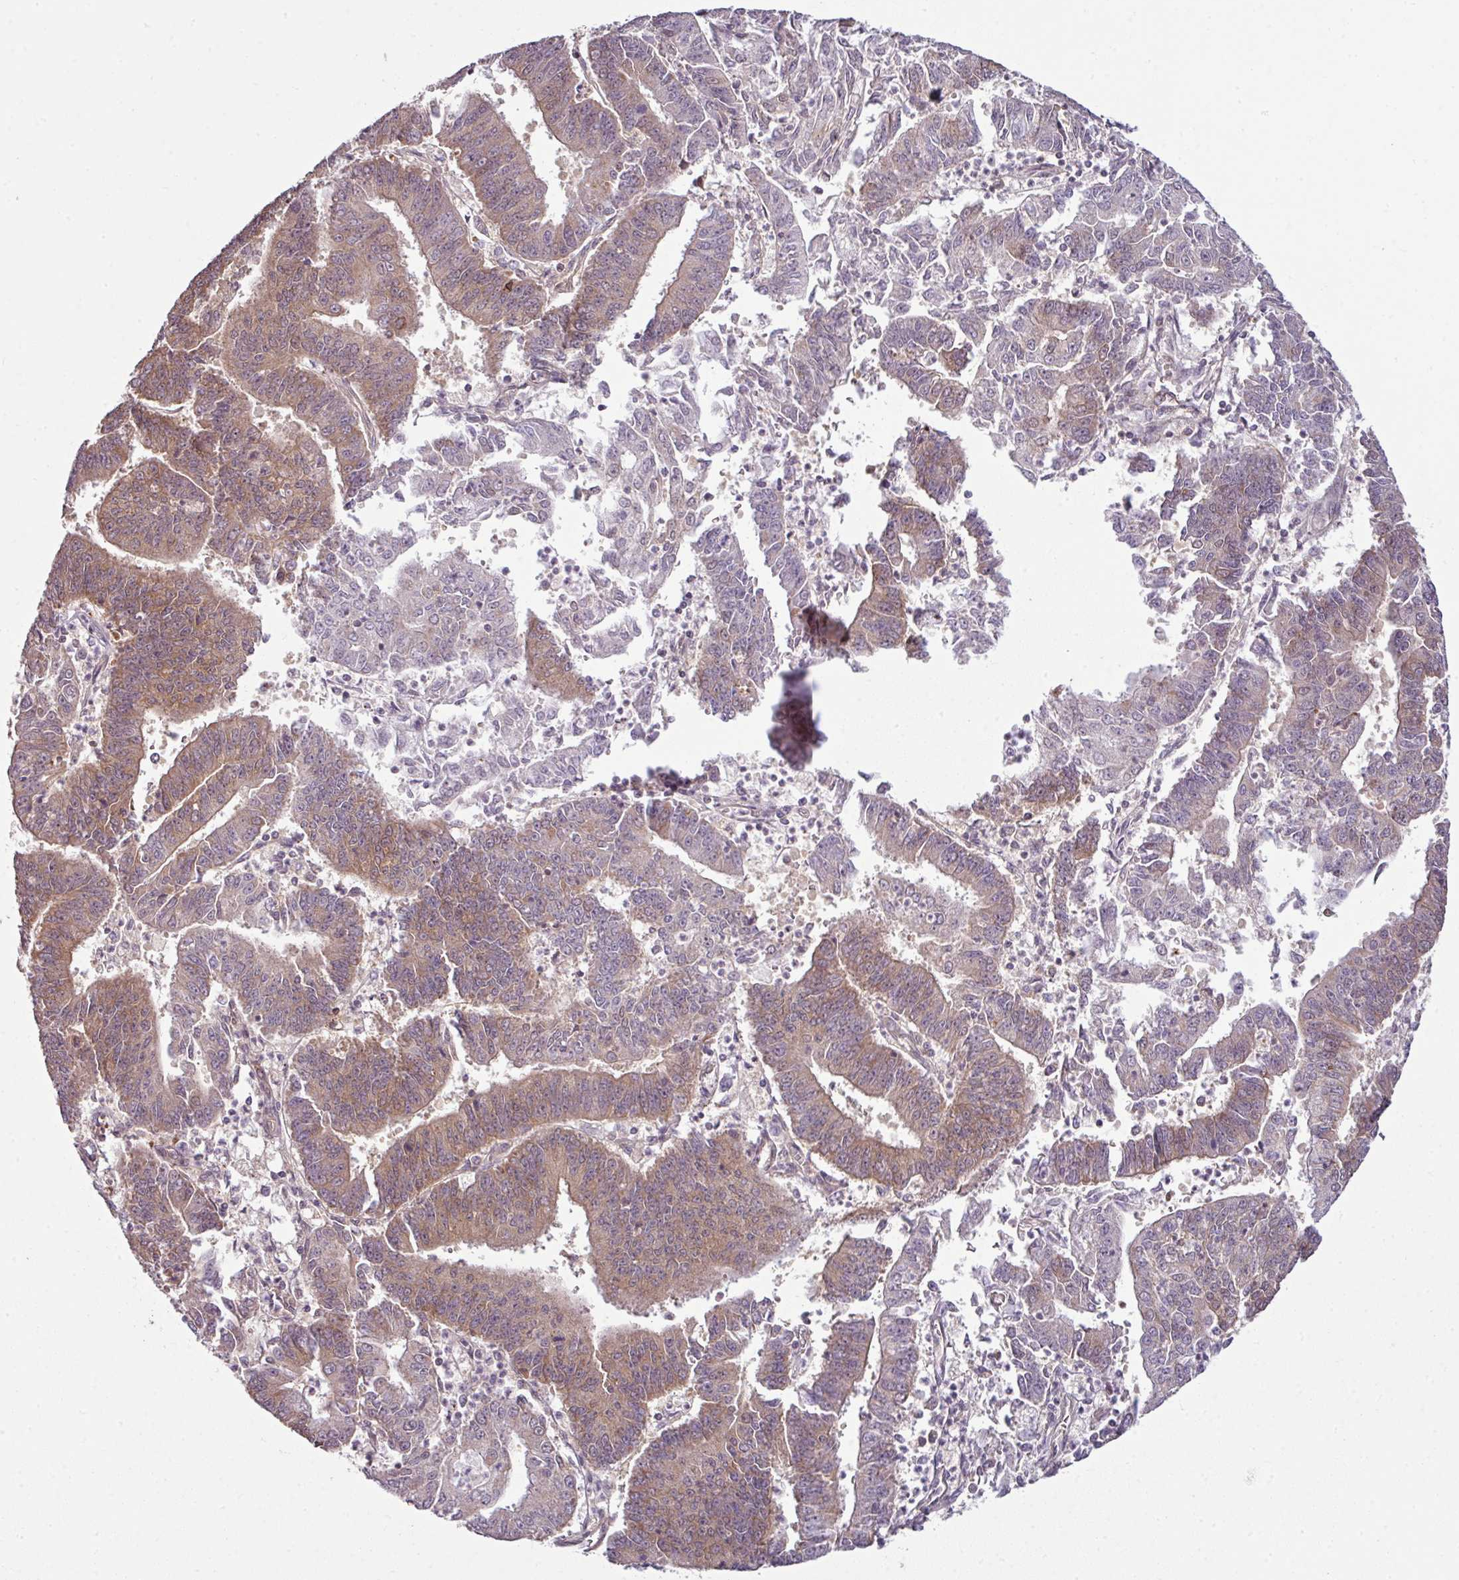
{"staining": {"intensity": "moderate", "quantity": "25%-75%", "location": "cytoplasmic/membranous"}, "tissue": "endometrial cancer", "cell_type": "Tumor cells", "image_type": "cancer", "snomed": [{"axis": "morphology", "description": "Adenocarcinoma, NOS"}, {"axis": "topography", "description": "Endometrium"}], "caption": "DAB immunohistochemical staining of human adenocarcinoma (endometrial) exhibits moderate cytoplasmic/membranous protein positivity in approximately 25%-75% of tumor cells. (DAB (3,3'-diaminobenzidine) IHC, brown staining for protein, blue staining for nuclei).", "gene": "DERPC", "patient": {"sex": "female", "age": 73}}